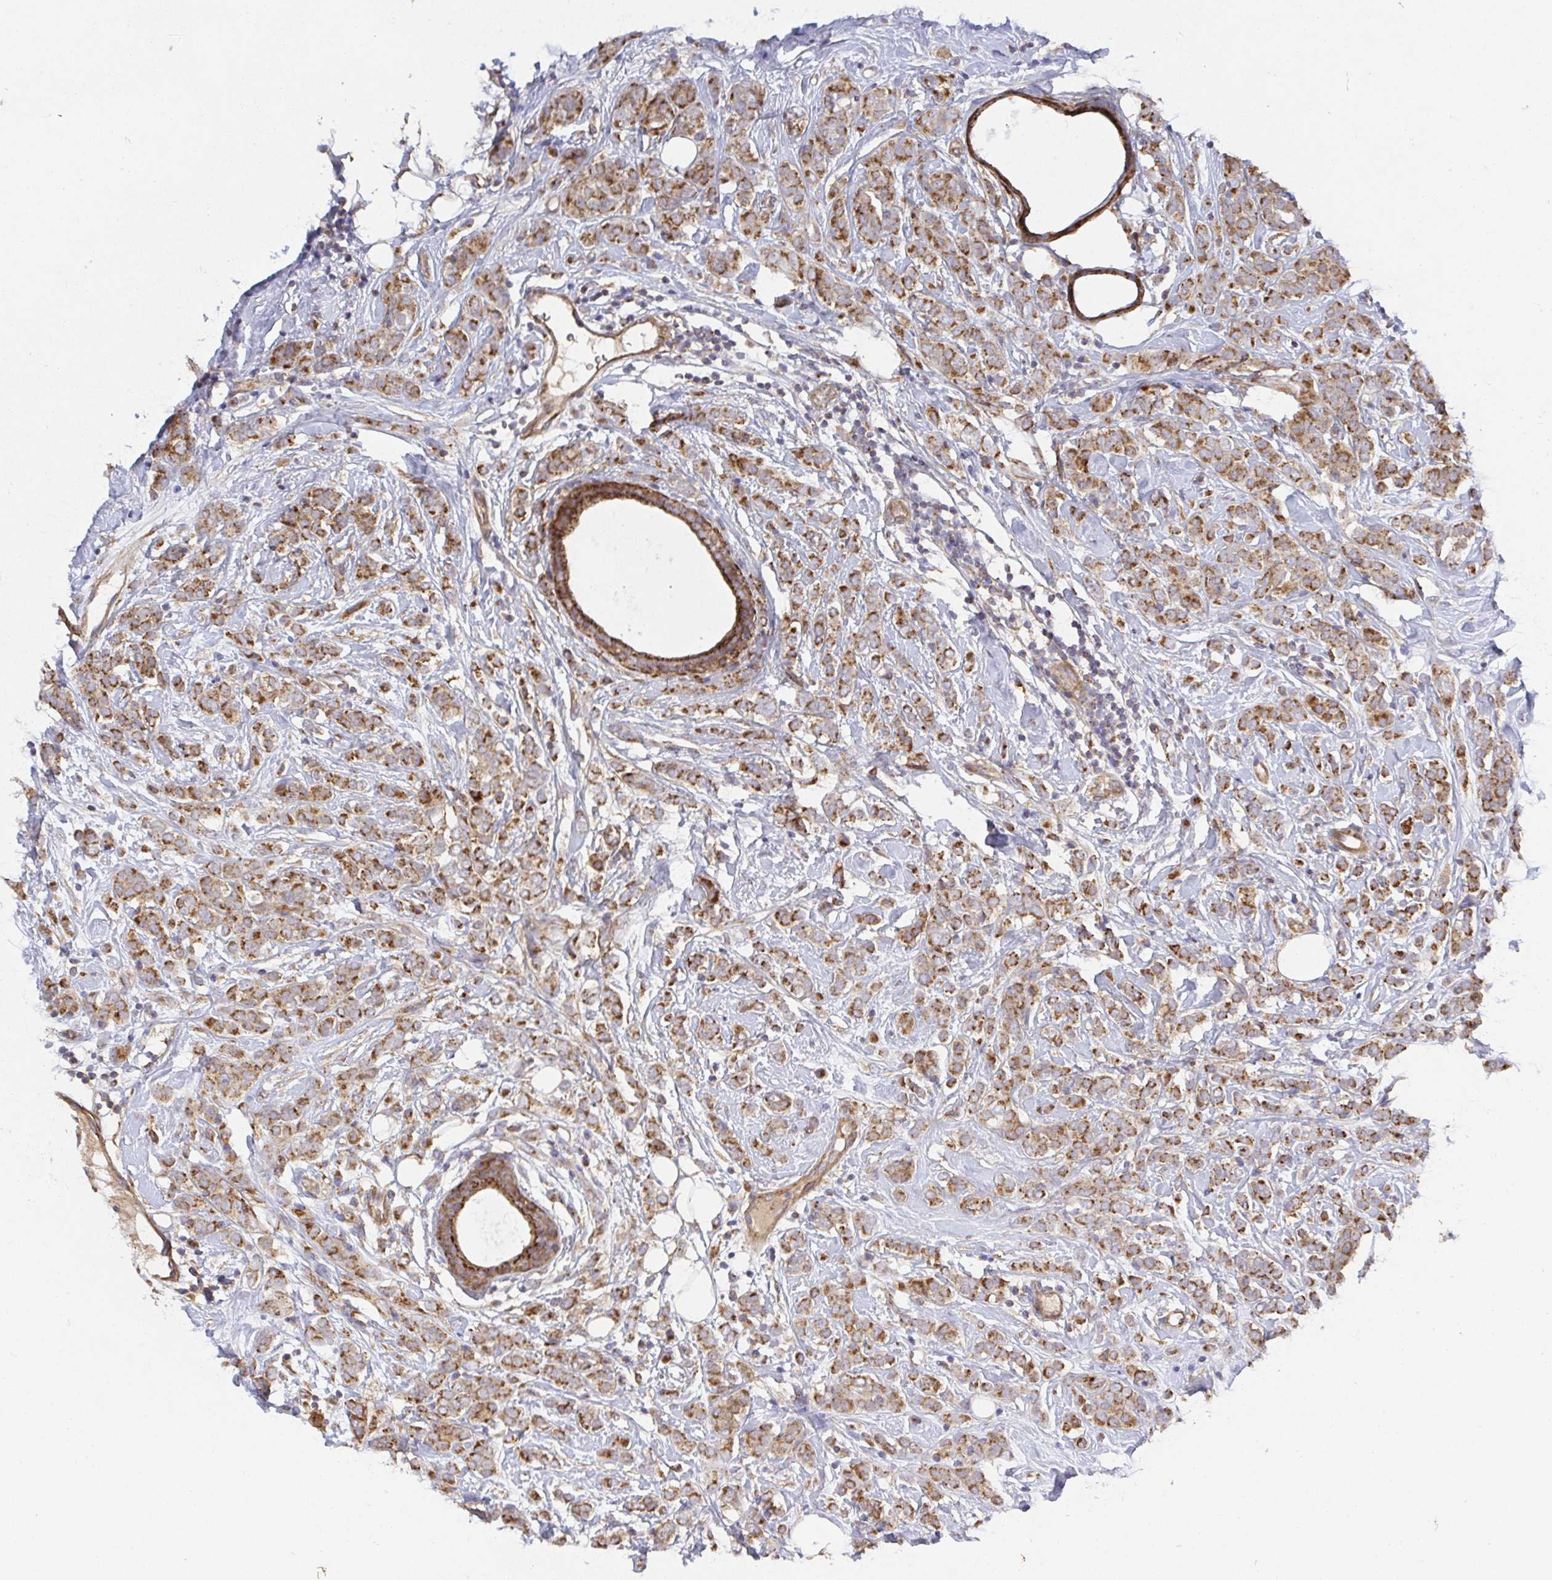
{"staining": {"intensity": "moderate", "quantity": ">75%", "location": "cytoplasmic/membranous"}, "tissue": "breast cancer", "cell_type": "Tumor cells", "image_type": "cancer", "snomed": [{"axis": "morphology", "description": "Lobular carcinoma"}, {"axis": "topography", "description": "Breast"}], "caption": "Breast cancer was stained to show a protein in brown. There is medium levels of moderate cytoplasmic/membranous staining in approximately >75% of tumor cells.", "gene": "TM9SF4", "patient": {"sex": "female", "age": 49}}